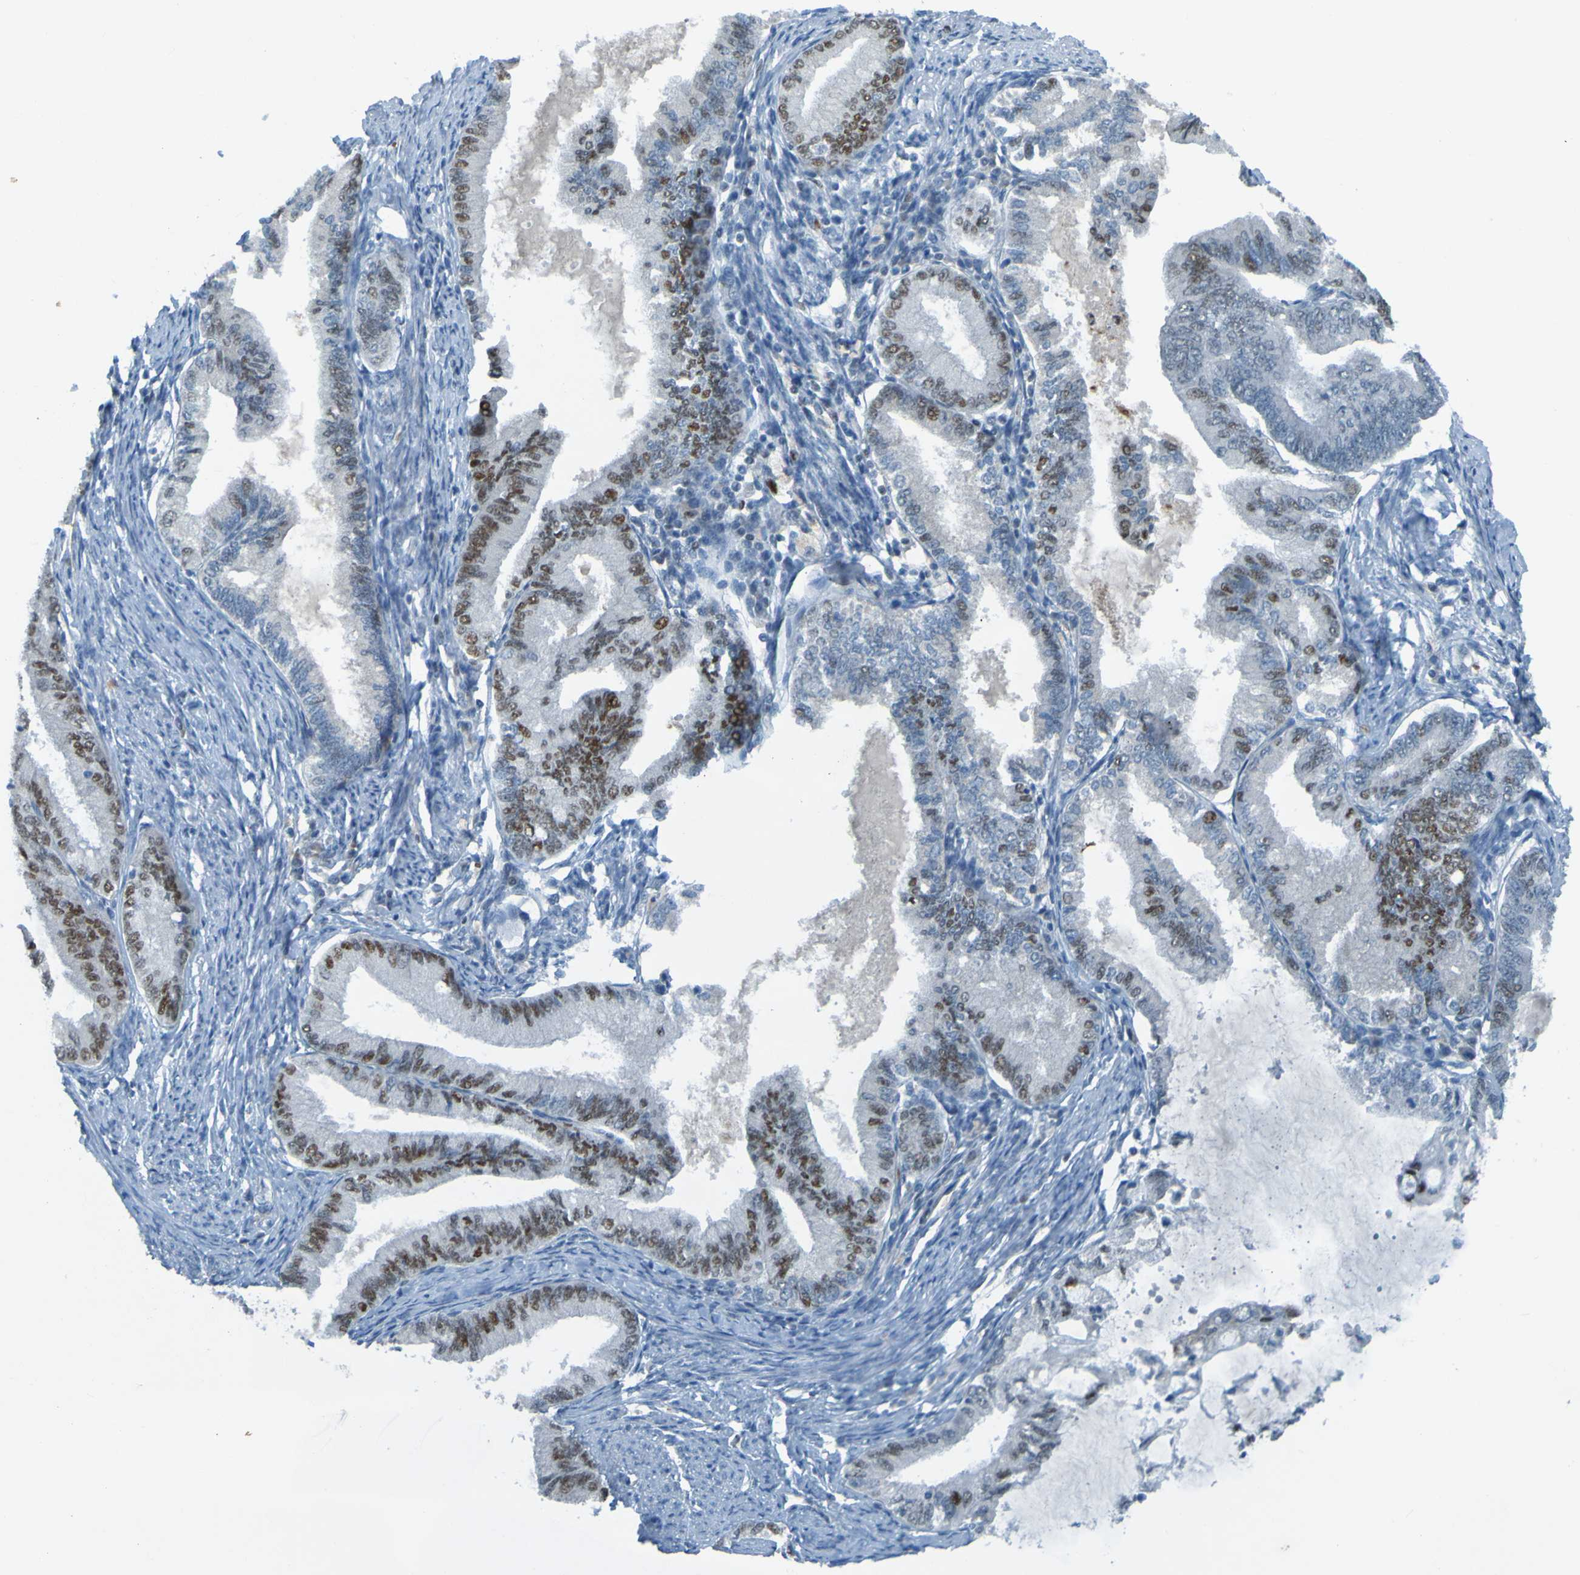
{"staining": {"intensity": "moderate", "quantity": "25%-75%", "location": "nuclear"}, "tissue": "endometrial cancer", "cell_type": "Tumor cells", "image_type": "cancer", "snomed": [{"axis": "morphology", "description": "Adenocarcinoma, NOS"}, {"axis": "topography", "description": "Endometrium"}], "caption": "Protein staining by immunohistochemistry displays moderate nuclear positivity in about 25%-75% of tumor cells in endometrial adenocarcinoma.", "gene": "USP36", "patient": {"sex": "female", "age": 86}}